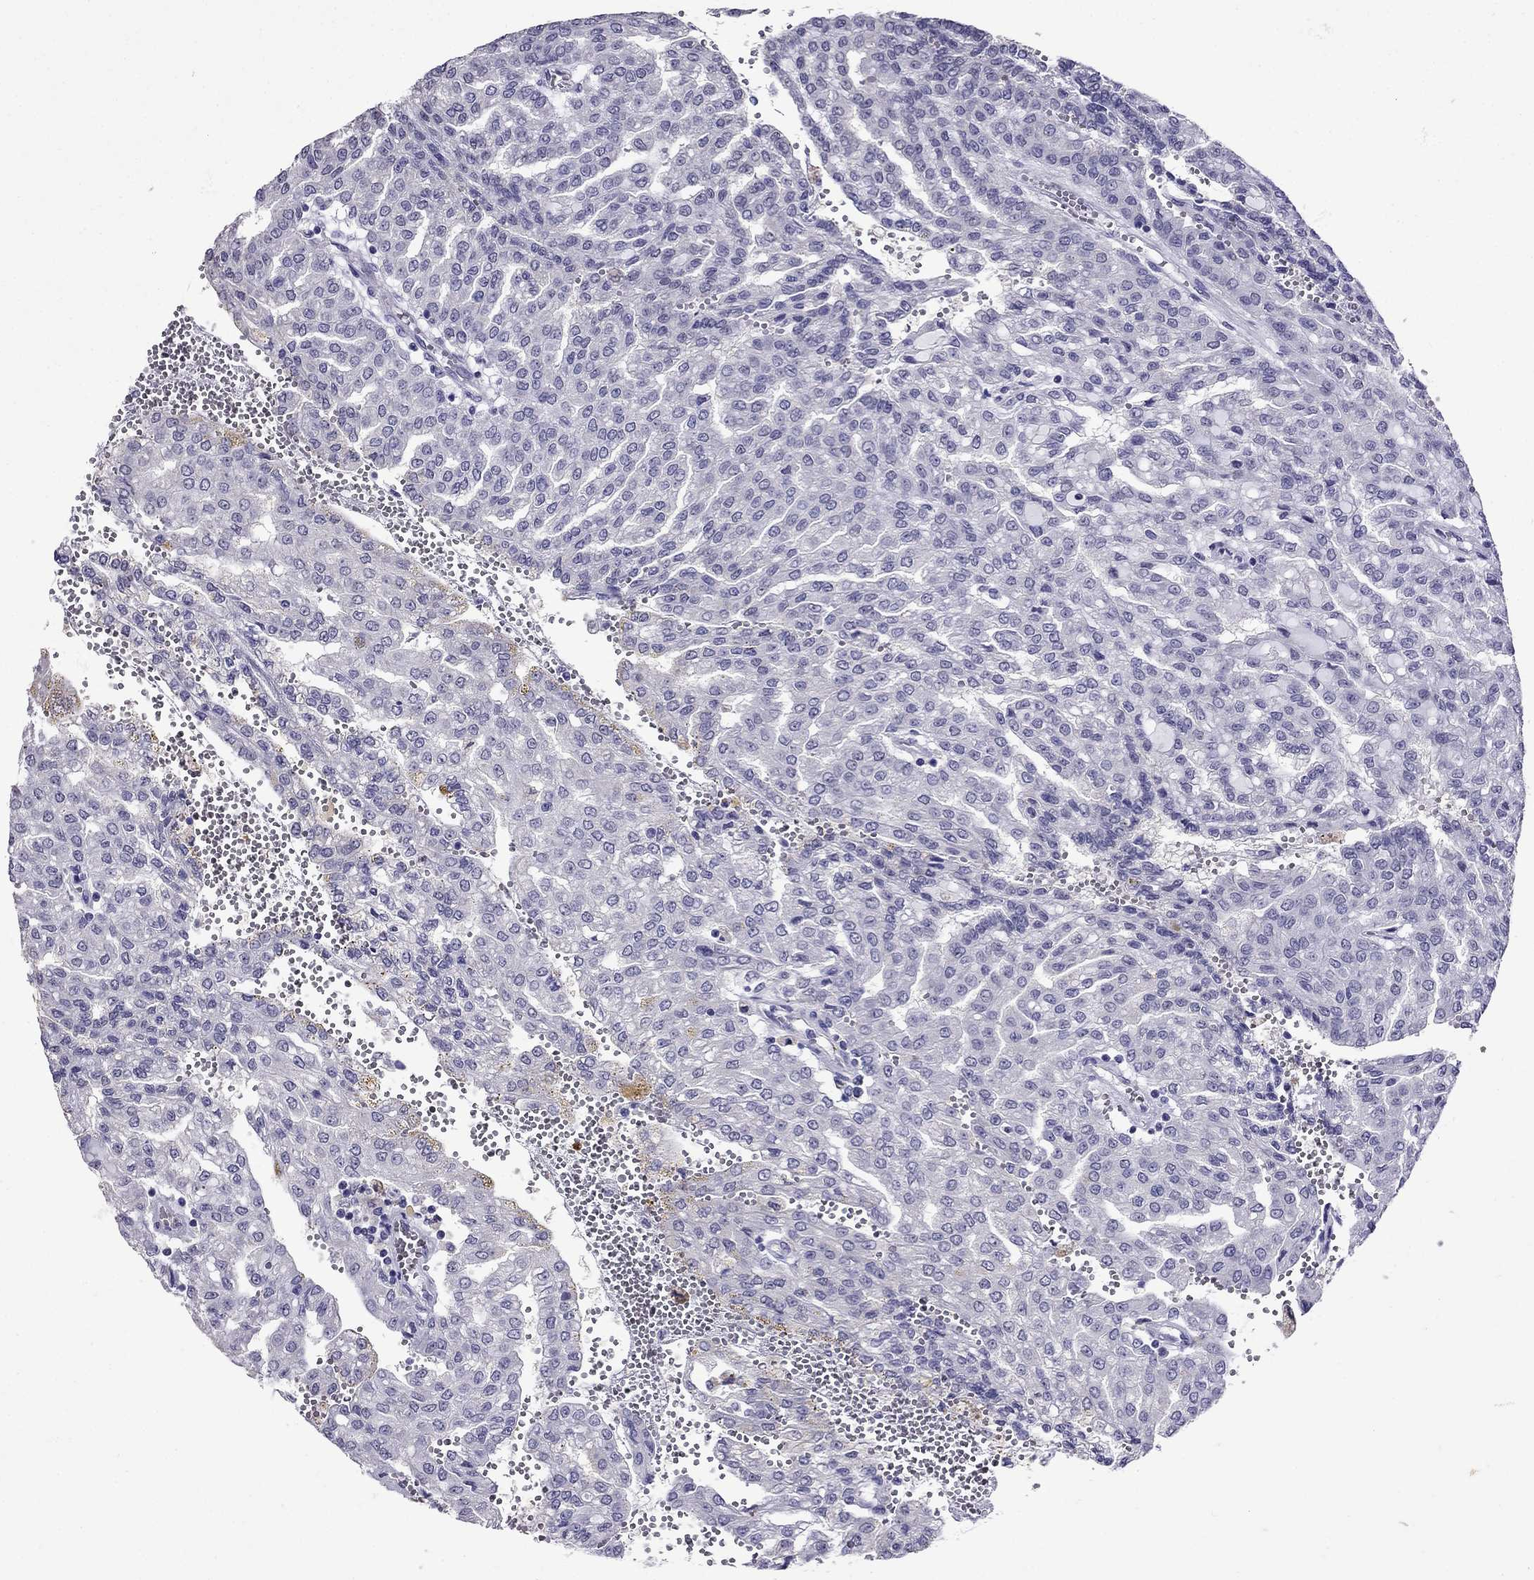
{"staining": {"intensity": "negative", "quantity": "none", "location": "none"}, "tissue": "renal cancer", "cell_type": "Tumor cells", "image_type": "cancer", "snomed": [{"axis": "morphology", "description": "Adenocarcinoma, NOS"}, {"axis": "topography", "description": "Kidney"}], "caption": "IHC histopathology image of neoplastic tissue: human renal adenocarcinoma stained with DAB demonstrates no significant protein staining in tumor cells. (Immunohistochemistry, brightfield microscopy, high magnification).", "gene": "OLFM4", "patient": {"sex": "male", "age": 63}}